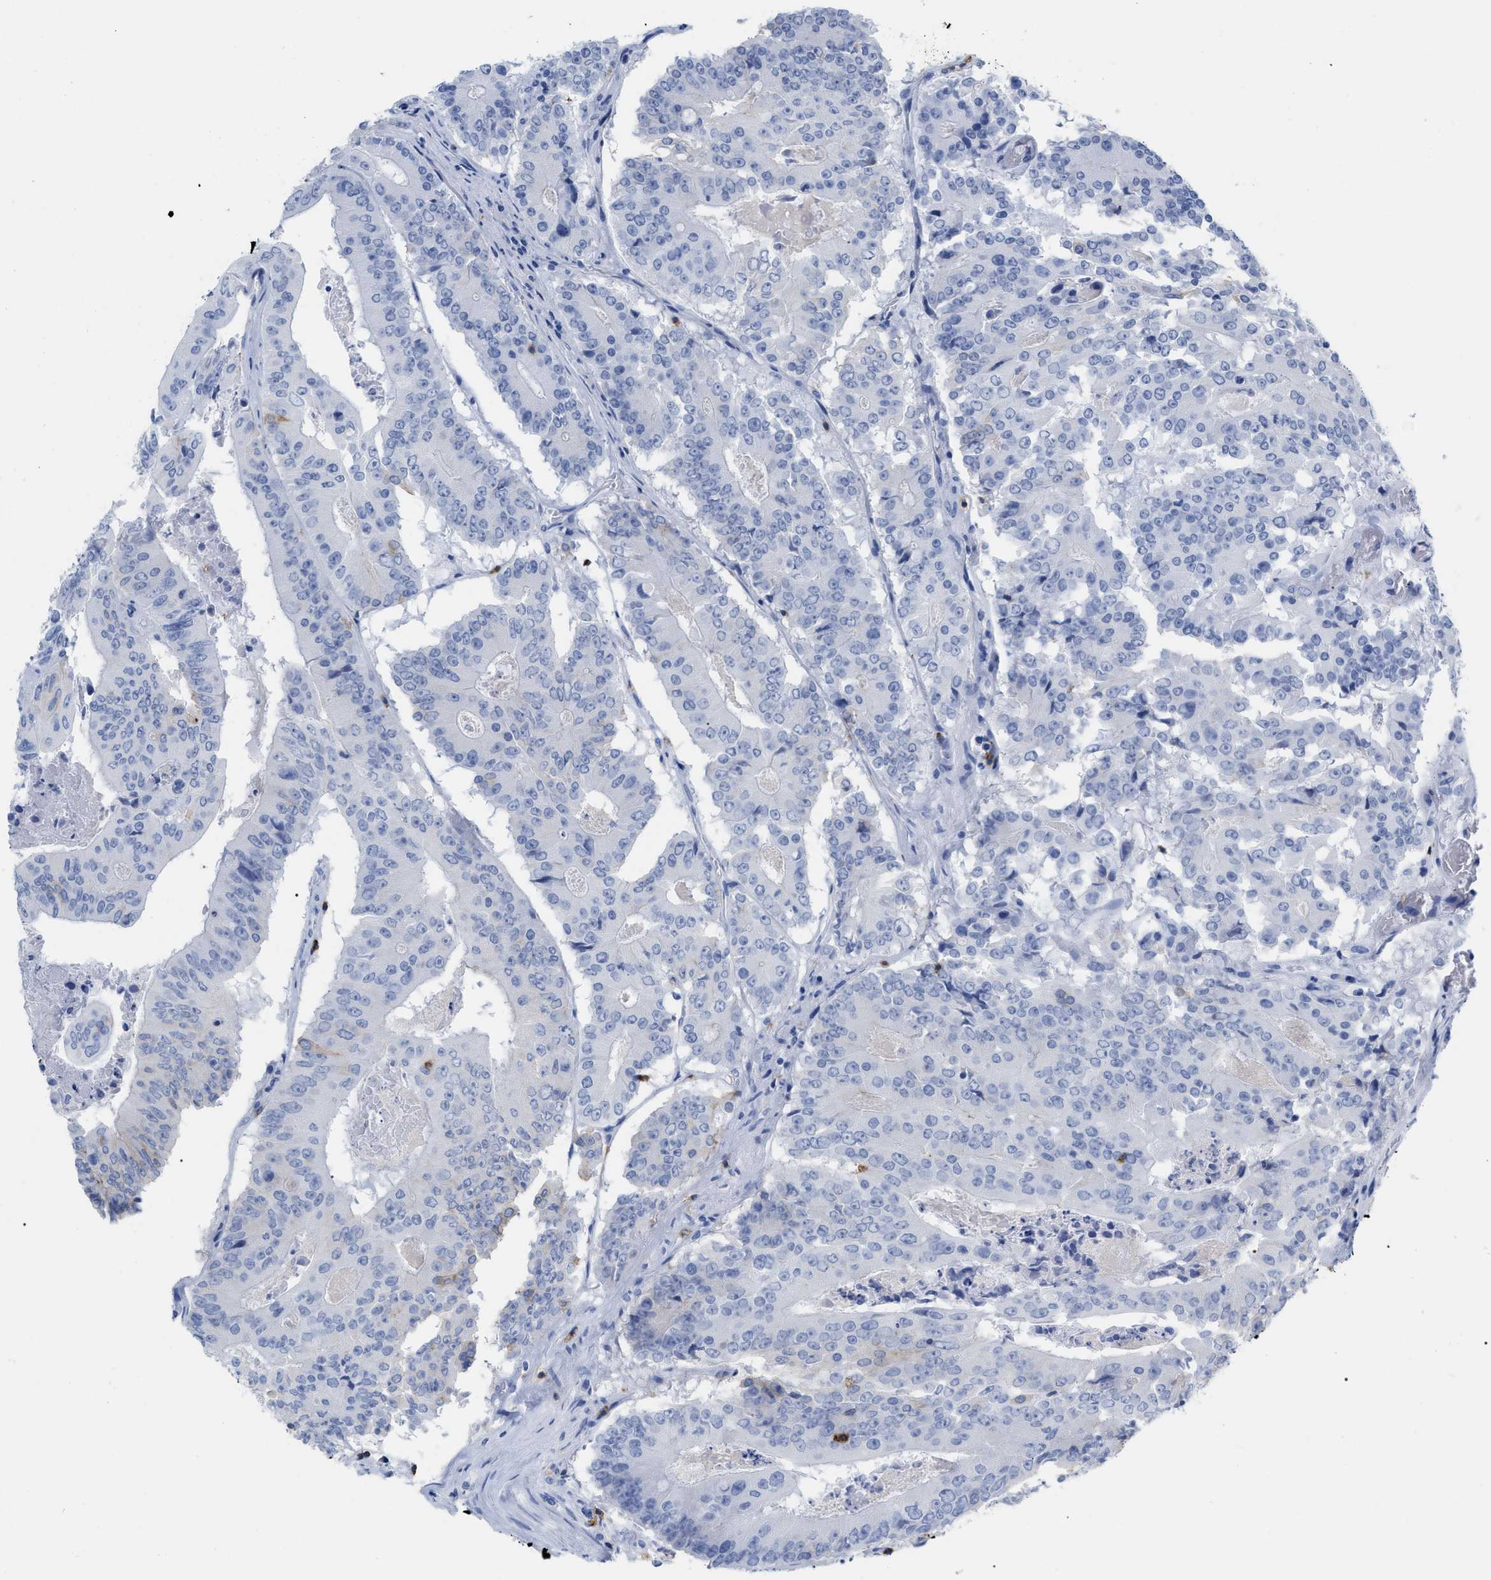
{"staining": {"intensity": "negative", "quantity": "none", "location": "none"}, "tissue": "colorectal cancer", "cell_type": "Tumor cells", "image_type": "cancer", "snomed": [{"axis": "morphology", "description": "Adenocarcinoma, NOS"}, {"axis": "topography", "description": "Colon"}], "caption": "Tumor cells are negative for brown protein staining in colorectal cancer.", "gene": "CD5", "patient": {"sex": "male", "age": 87}}